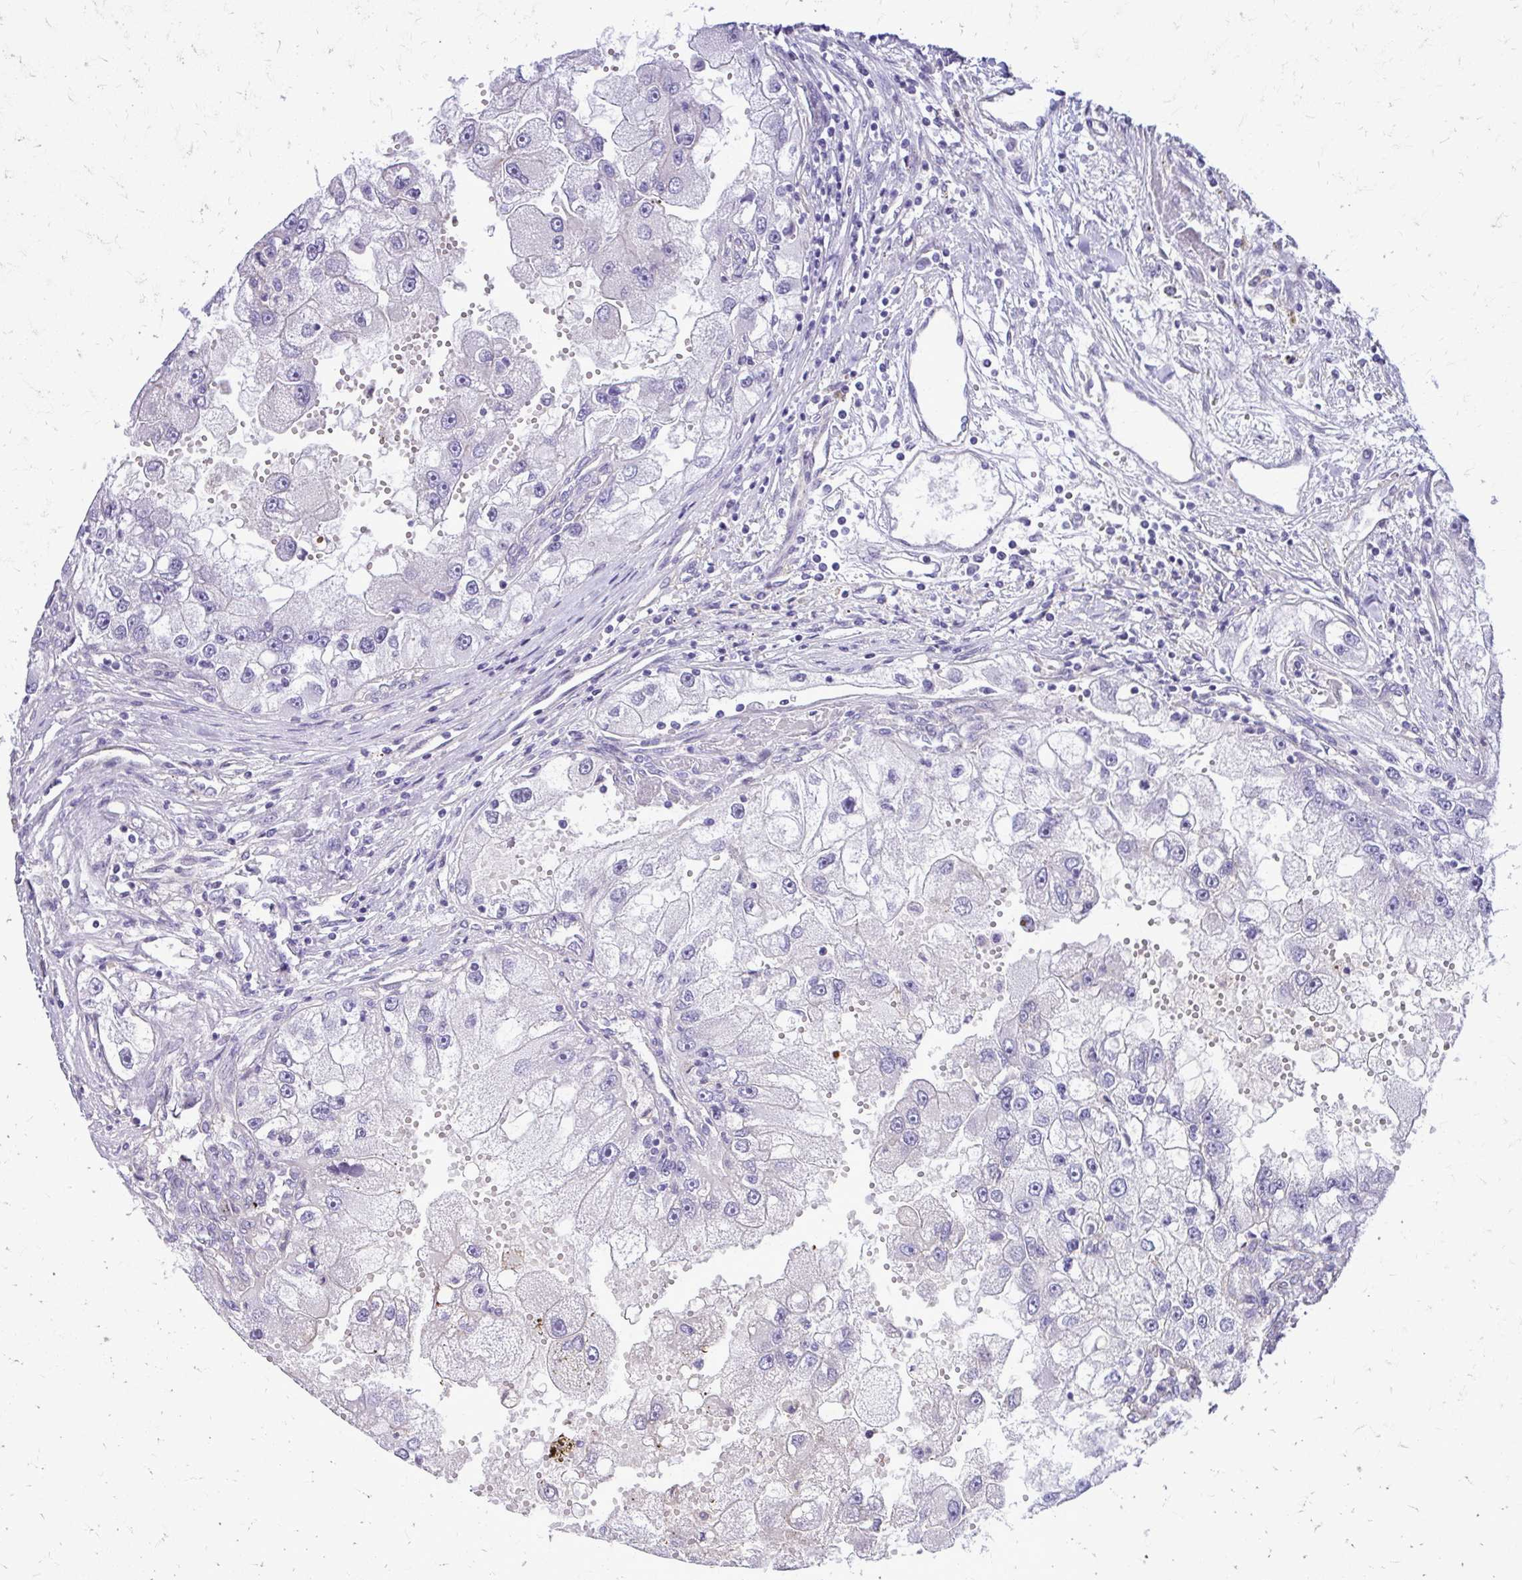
{"staining": {"intensity": "negative", "quantity": "none", "location": "none"}, "tissue": "renal cancer", "cell_type": "Tumor cells", "image_type": "cancer", "snomed": [{"axis": "morphology", "description": "Adenocarcinoma, NOS"}, {"axis": "topography", "description": "Kidney"}], "caption": "Tumor cells are negative for protein expression in human renal cancer (adenocarcinoma). (DAB (3,3'-diaminobenzidine) immunohistochemistry (IHC) visualized using brightfield microscopy, high magnification).", "gene": "RUNDC3B", "patient": {"sex": "male", "age": 63}}